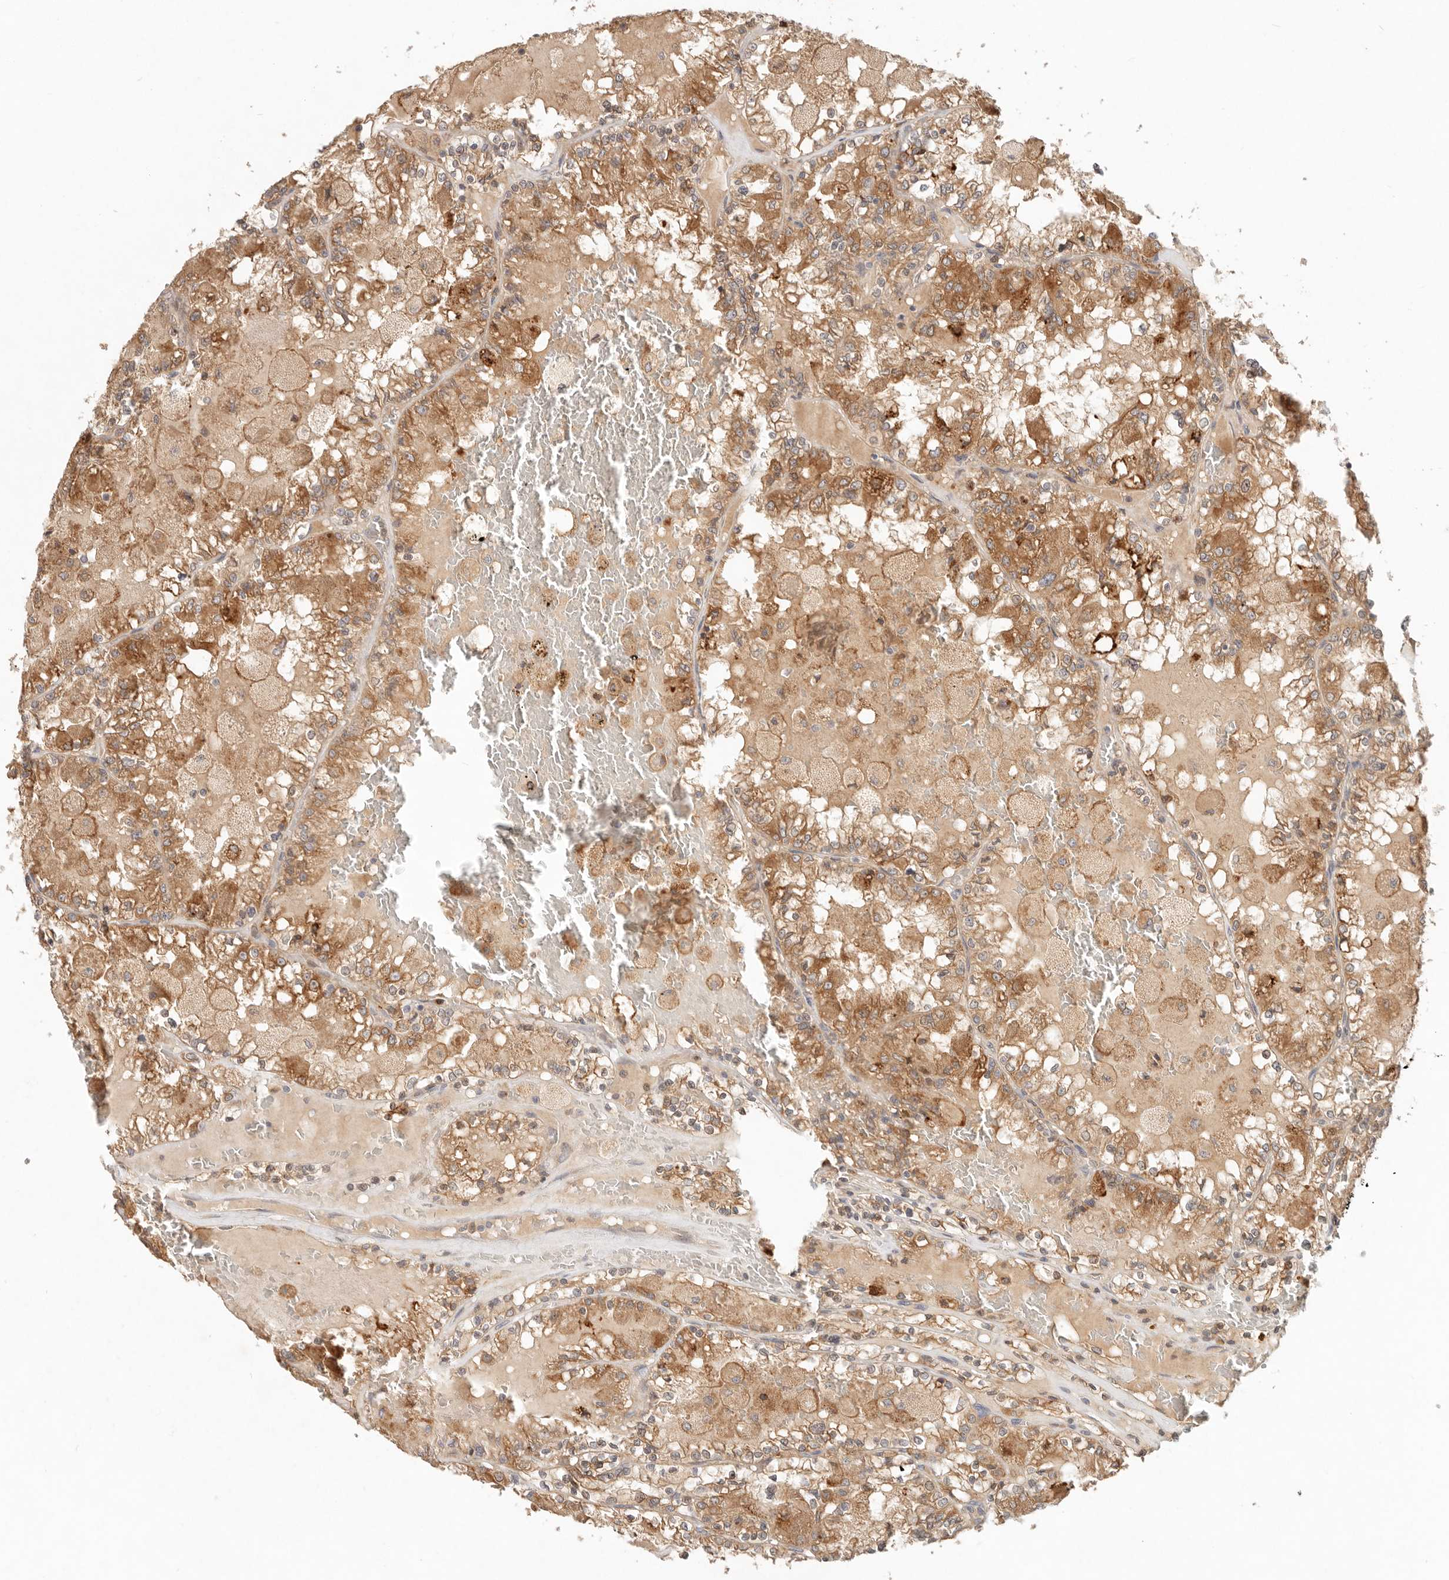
{"staining": {"intensity": "moderate", "quantity": ">75%", "location": "cytoplasmic/membranous"}, "tissue": "renal cancer", "cell_type": "Tumor cells", "image_type": "cancer", "snomed": [{"axis": "morphology", "description": "Adenocarcinoma, NOS"}, {"axis": "topography", "description": "Kidney"}], "caption": "This image demonstrates immunohistochemistry (IHC) staining of human renal cancer (adenocarcinoma), with medium moderate cytoplasmic/membranous expression in approximately >75% of tumor cells.", "gene": "ARHGEF10L", "patient": {"sex": "female", "age": 56}}